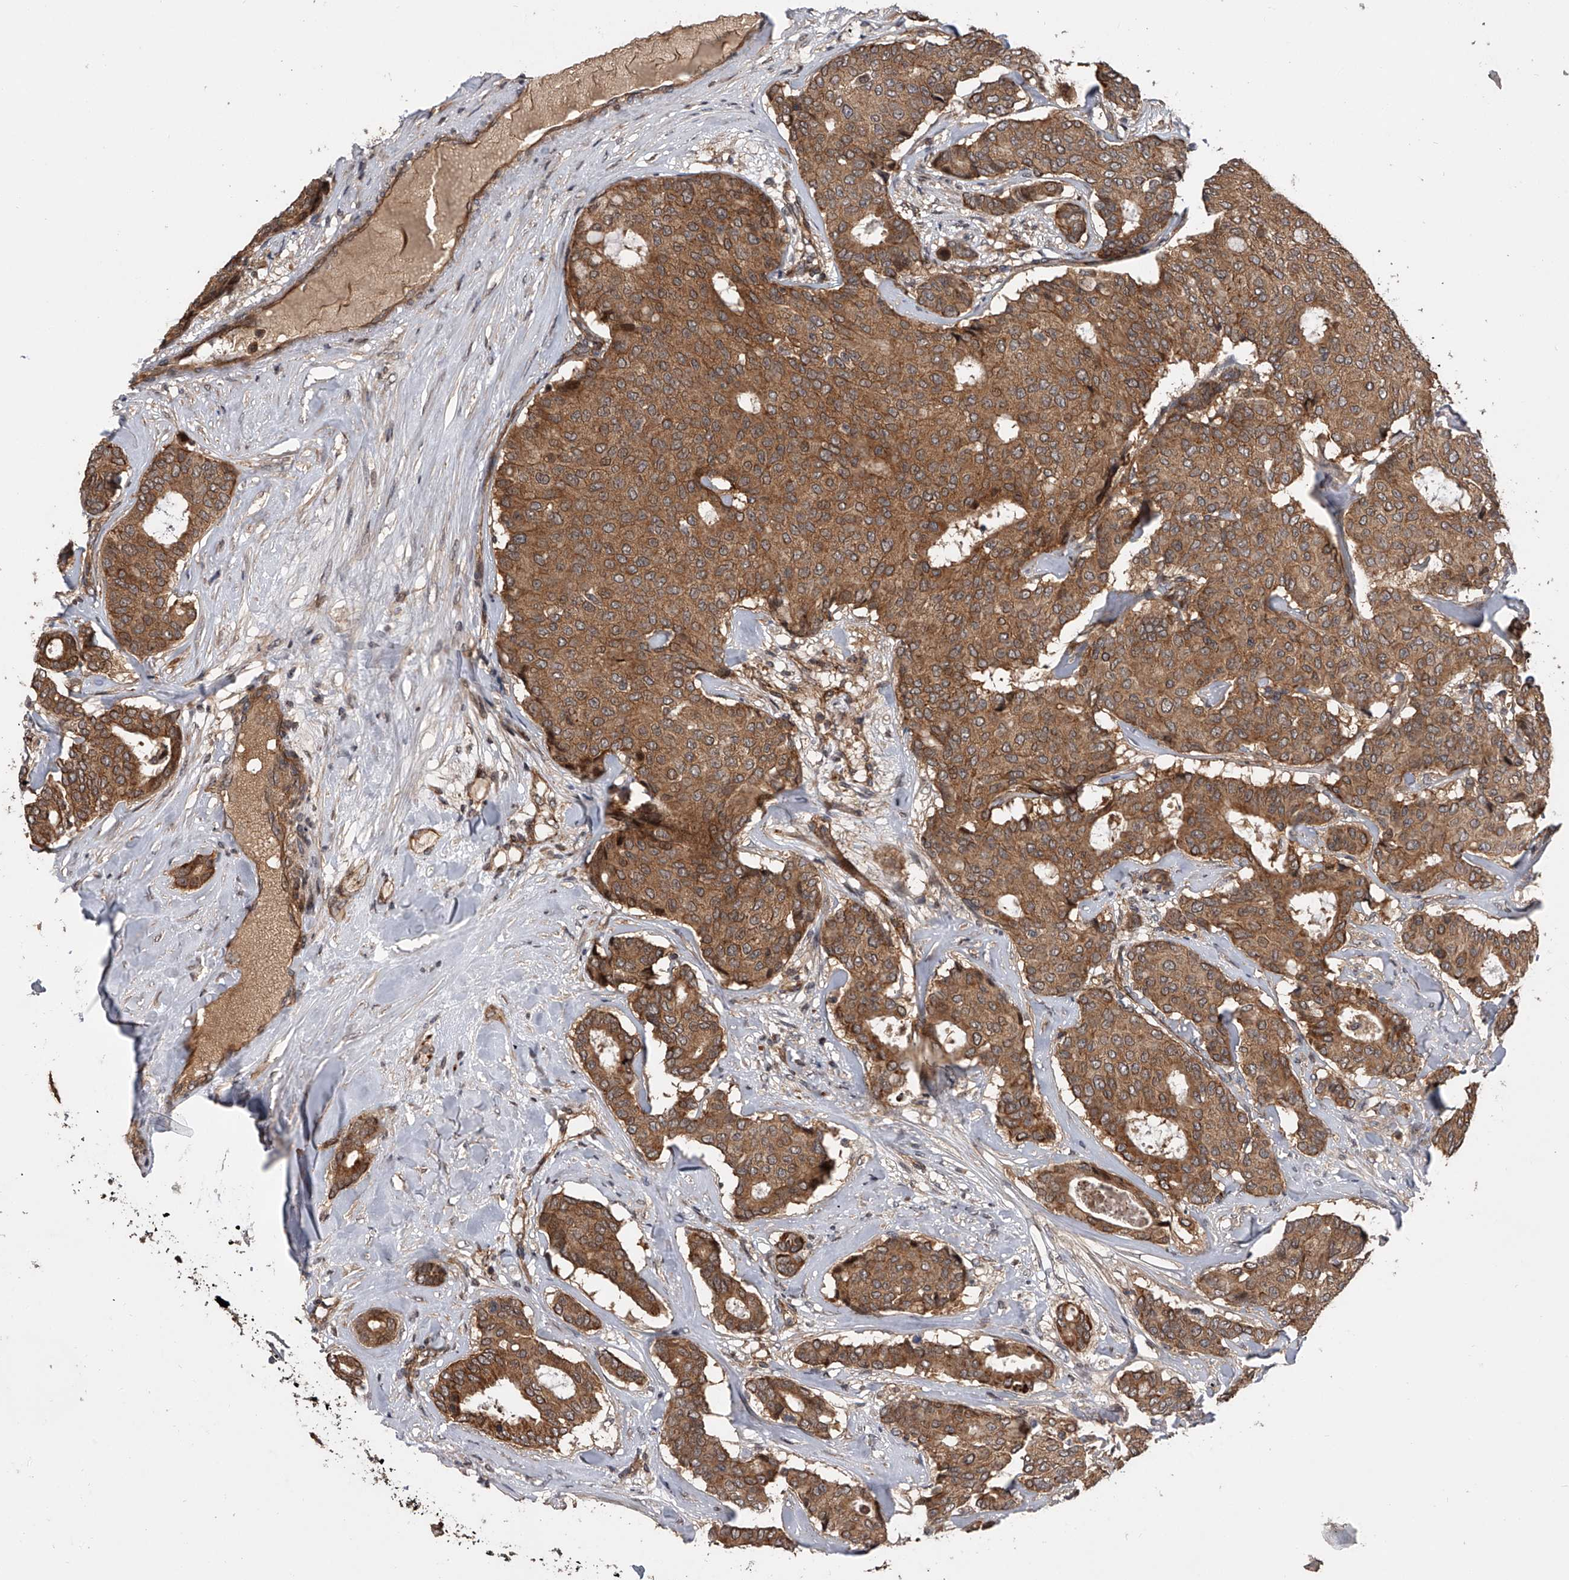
{"staining": {"intensity": "moderate", "quantity": ">75%", "location": "cytoplasmic/membranous"}, "tissue": "breast cancer", "cell_type": "Tumor cells", "image_type": "cancer", "snomed": [{"axis": "morphology", "description": "Duct carcinoma"}, {"axis": "topography", "description": "Breast"}], "caption": "A high-resolution photomicrograph shows immunohistochemistry (IHC) staining of breast cancer, which displays moderate cytoplasmic/membranous expression in about >75% of tumor cells. The staining was performed using DAB (3,3'-diaminobenzidine) to visualize the protein expression in brown, while the nuclei were stained in blue with hematoxylin (Magnification: 20x).", "gene": "USP47", "patient": {"sex": "female", "age": 75}}